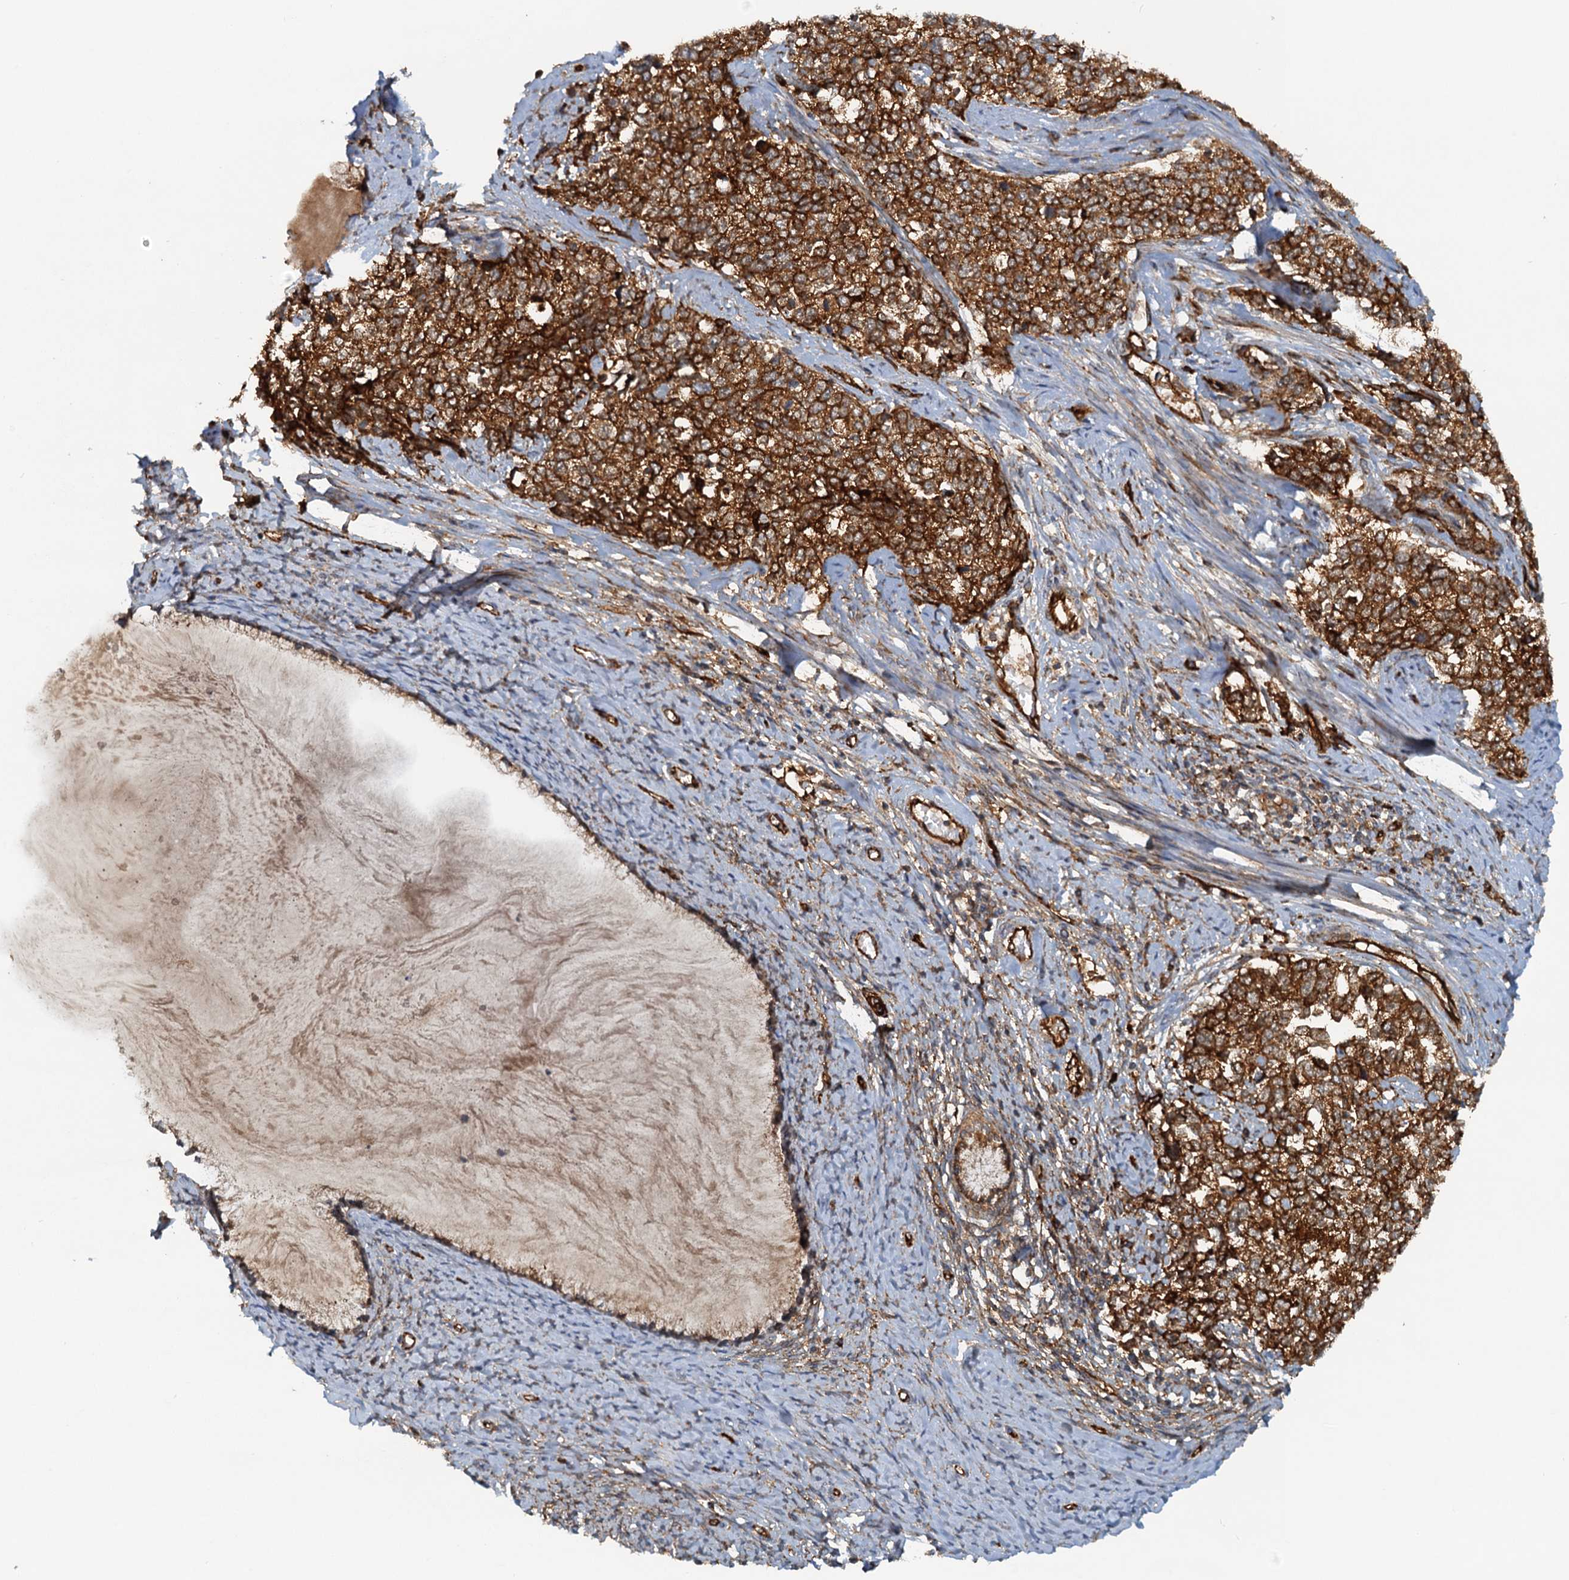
{"staining": {"intensity": "strong", "quantity": ">75%", "location": "cytoplasmic/membranous"}, "tissue": "cervical cancer", "cell_type": "Tumor cells", "image_type": "cancer", "snomed": [{"axis": "morphology", "description": "Squamous cell carcinoma, NOS"}, {"axis": "topography", "description": "Cervix"}], "caption": "A high-resolution histopathology image shows IHC staining of squamous cell carcinoma (cervical), which shows strong cytoplasmic/membranous staining in approximately >75% of tumor cells.", "gene": "NIPAL3", "patient": {"sex": "female", "age": 63}}